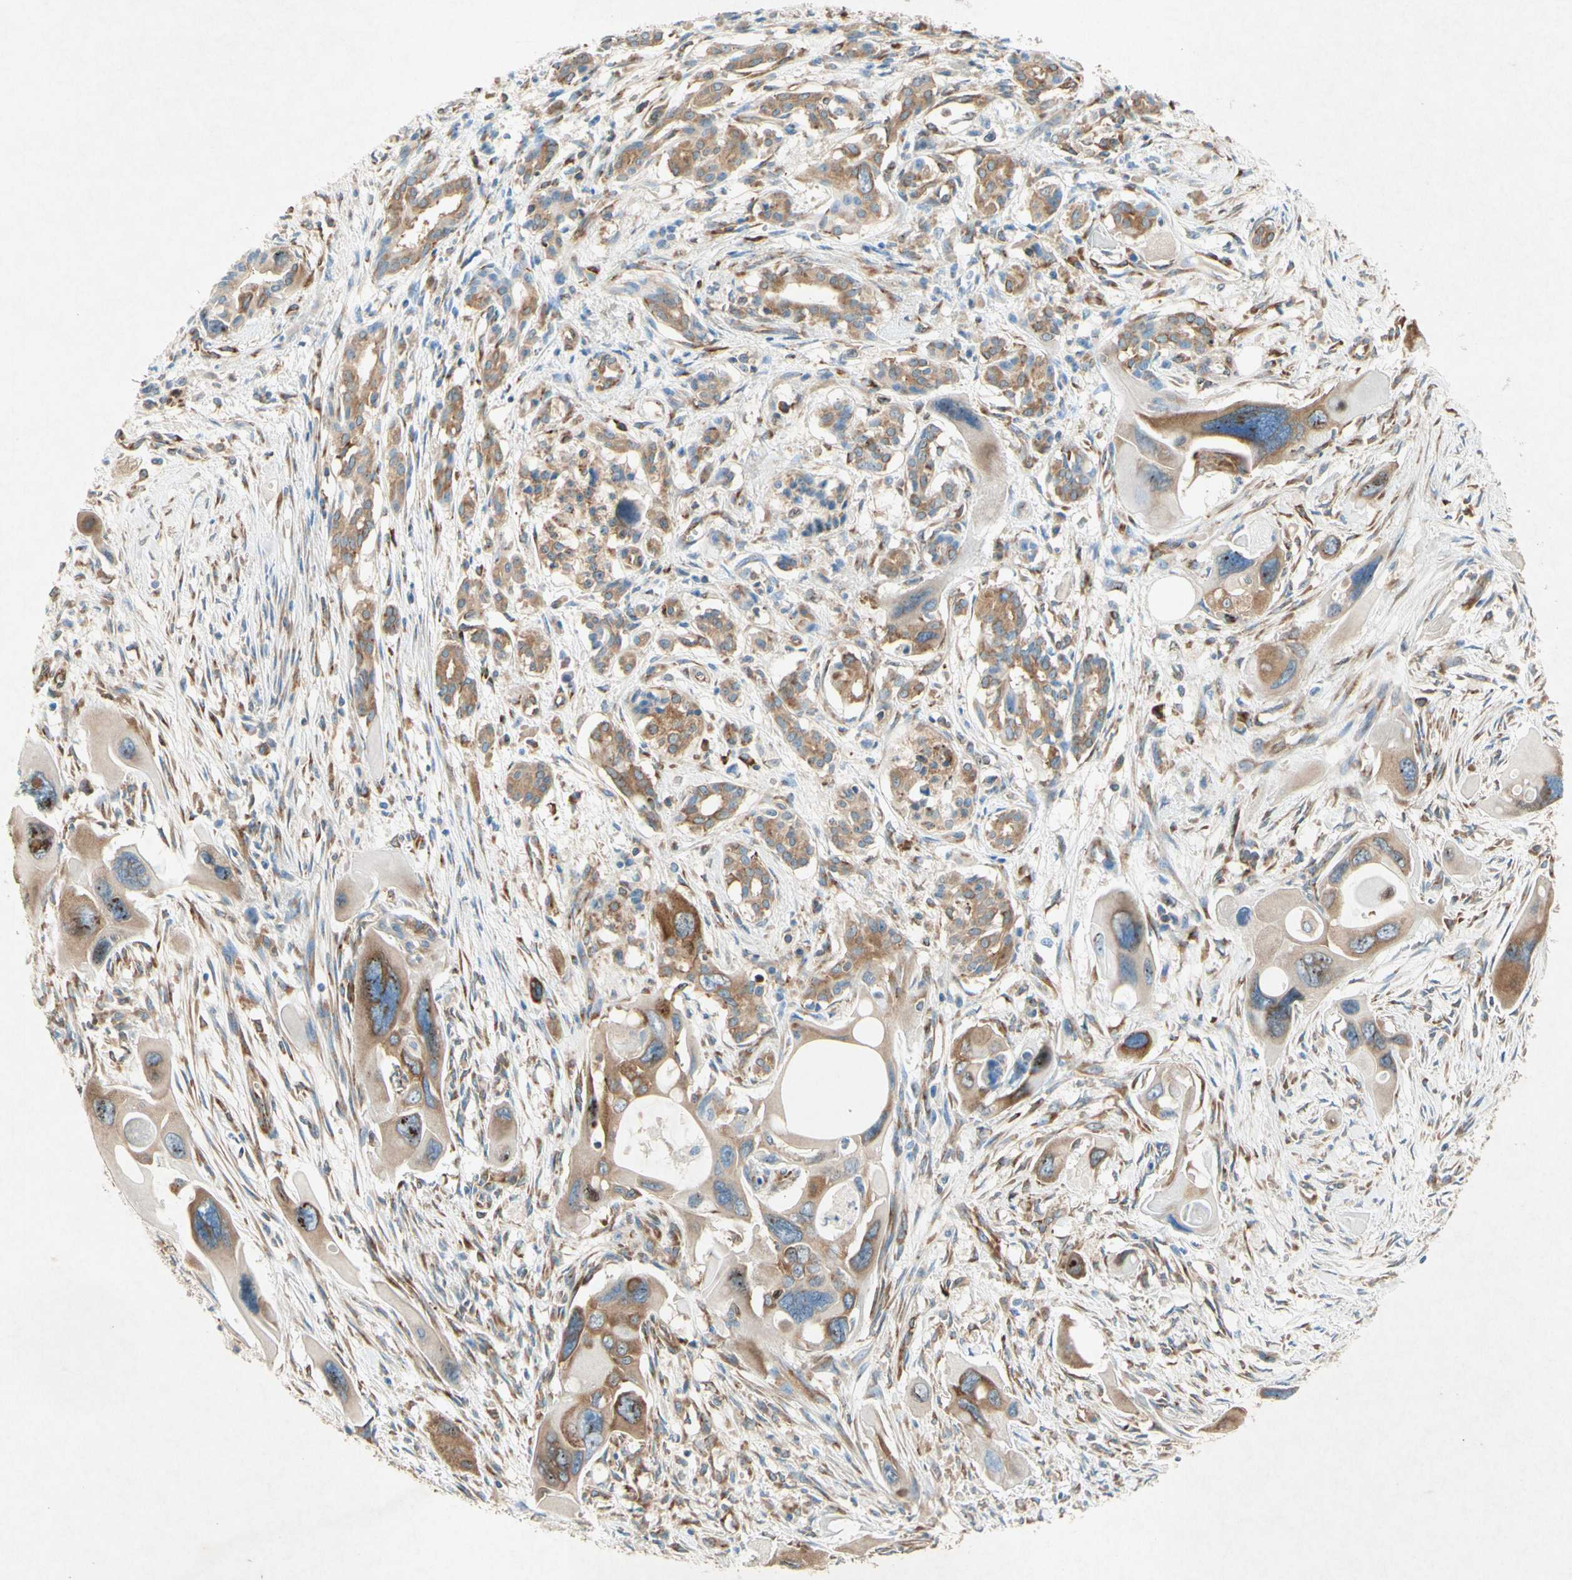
{"staining": {"intensity": "moderate", "quantity": ">75%", "location": "cytoplasmic/membranous"}, "tissue": "pancreatic cancer", "cell_type": "Tumor cells", "image_type": "cancer", "snomed": [{"axis": "morphology", "description": "Adenocarcinoma, NOS"}, {"axis": "topography", "description": "Pancreas"}], "caption": "Human pancreatic adenocarcinoma stained with a protein marker demonstrates moderate staining in tumor cells.", "gene": "PABPC1", "patient": {"sex": "male", "age": 73}}